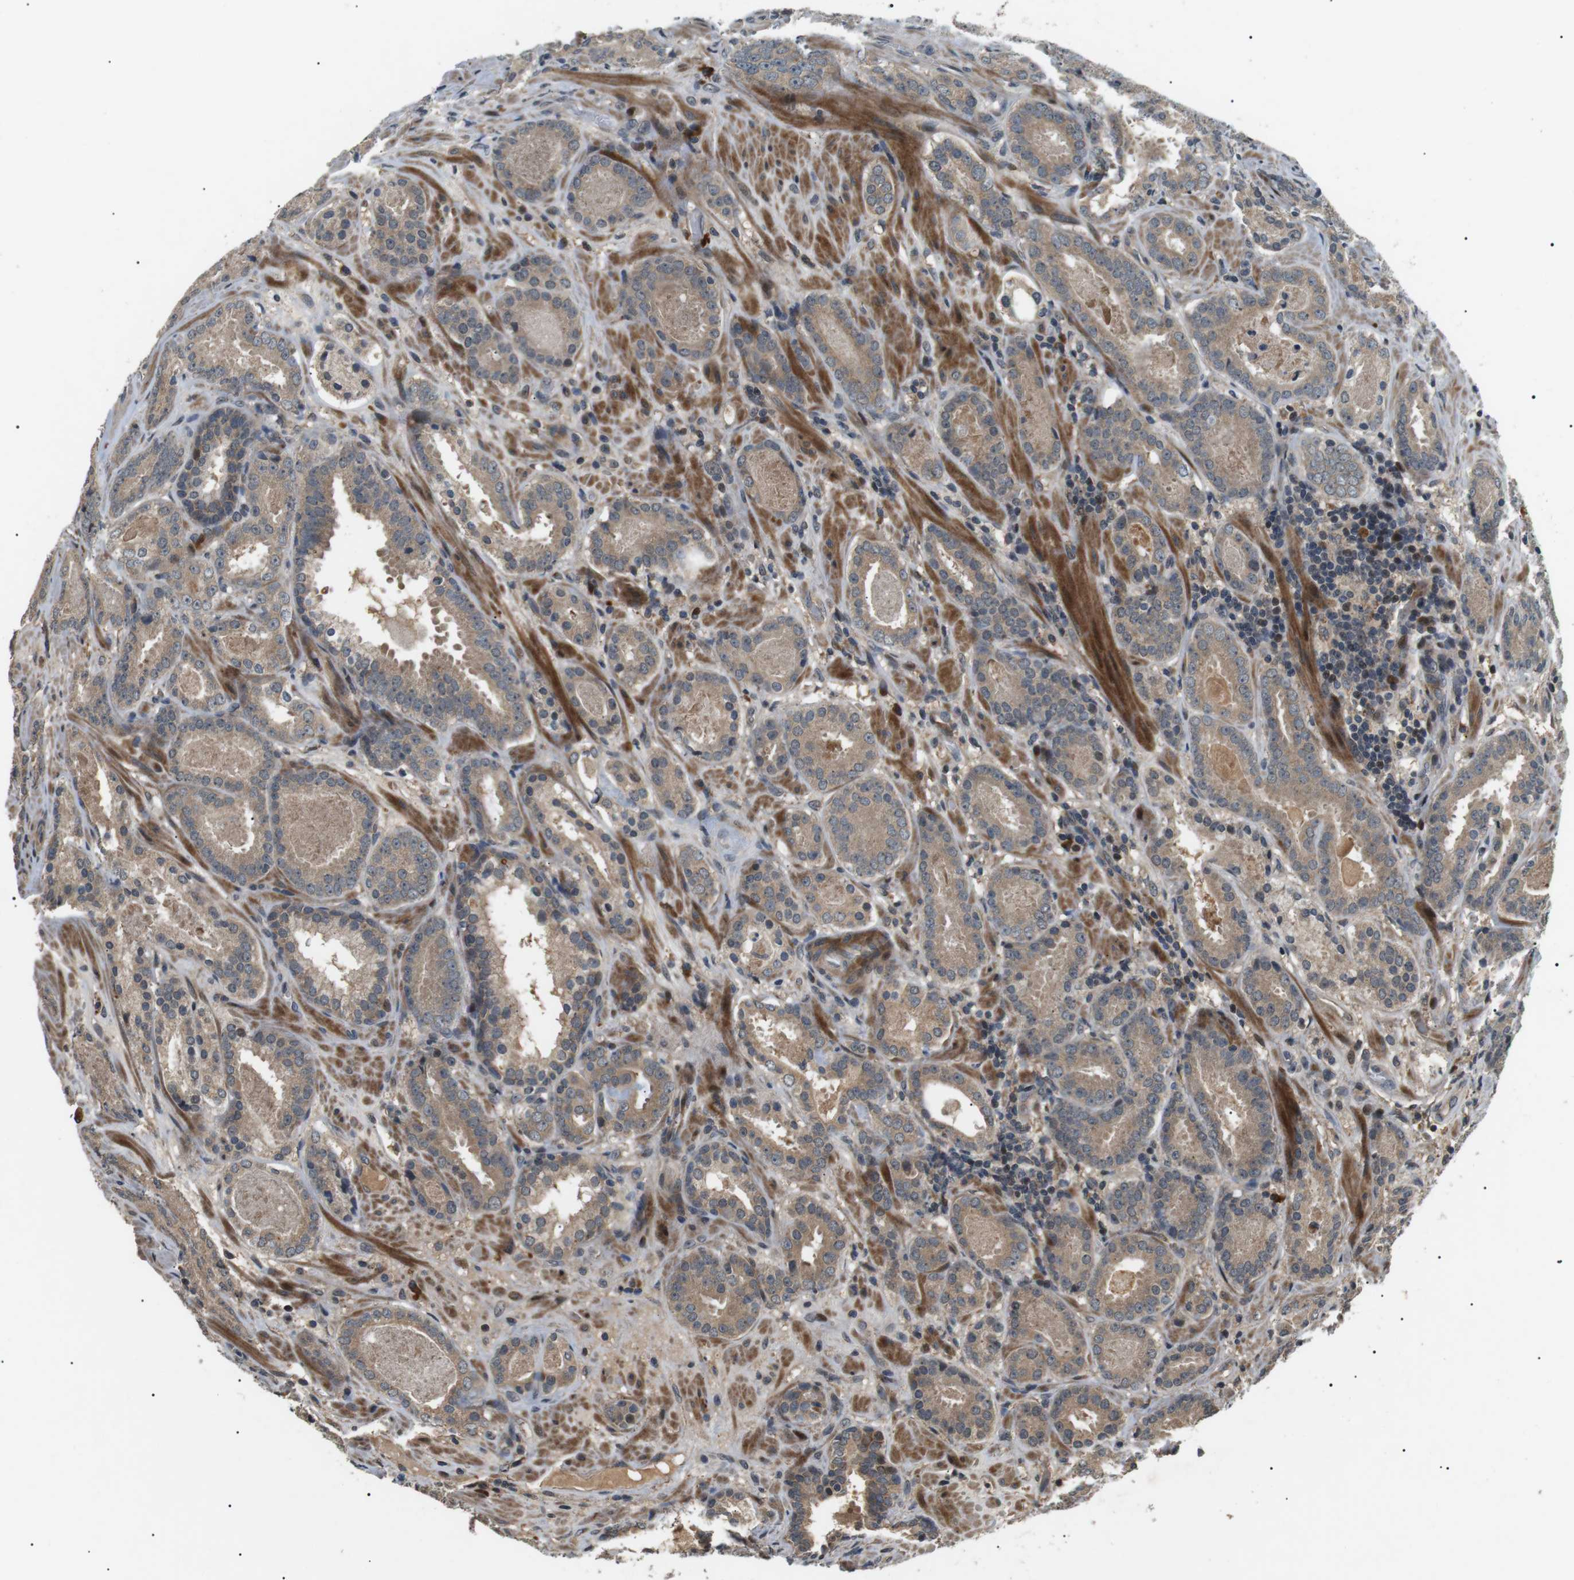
{"staining": {"intensity": "weak", "quantity": ">75%", "location": "cytoplasmic/membranous"}, "tissue": "prostate cancer", "cell_type": "Tumor cells", "image_type": "cancer", "snomed": [{"axis": "morphology", "description": "Adenocarcinoma, Low grade"}, {"axis": "topography", "description": "Prostate"}], "caption": "About >75% of tumor cells in prostate cancer (low-grade adenocarcinoma) exhibit weak cytoplasmic/membranous protein expression as visualized by brown immunohistochemical staining.", "gene": "HSPA13", "patient": {"sex": "male", "age": 69}}